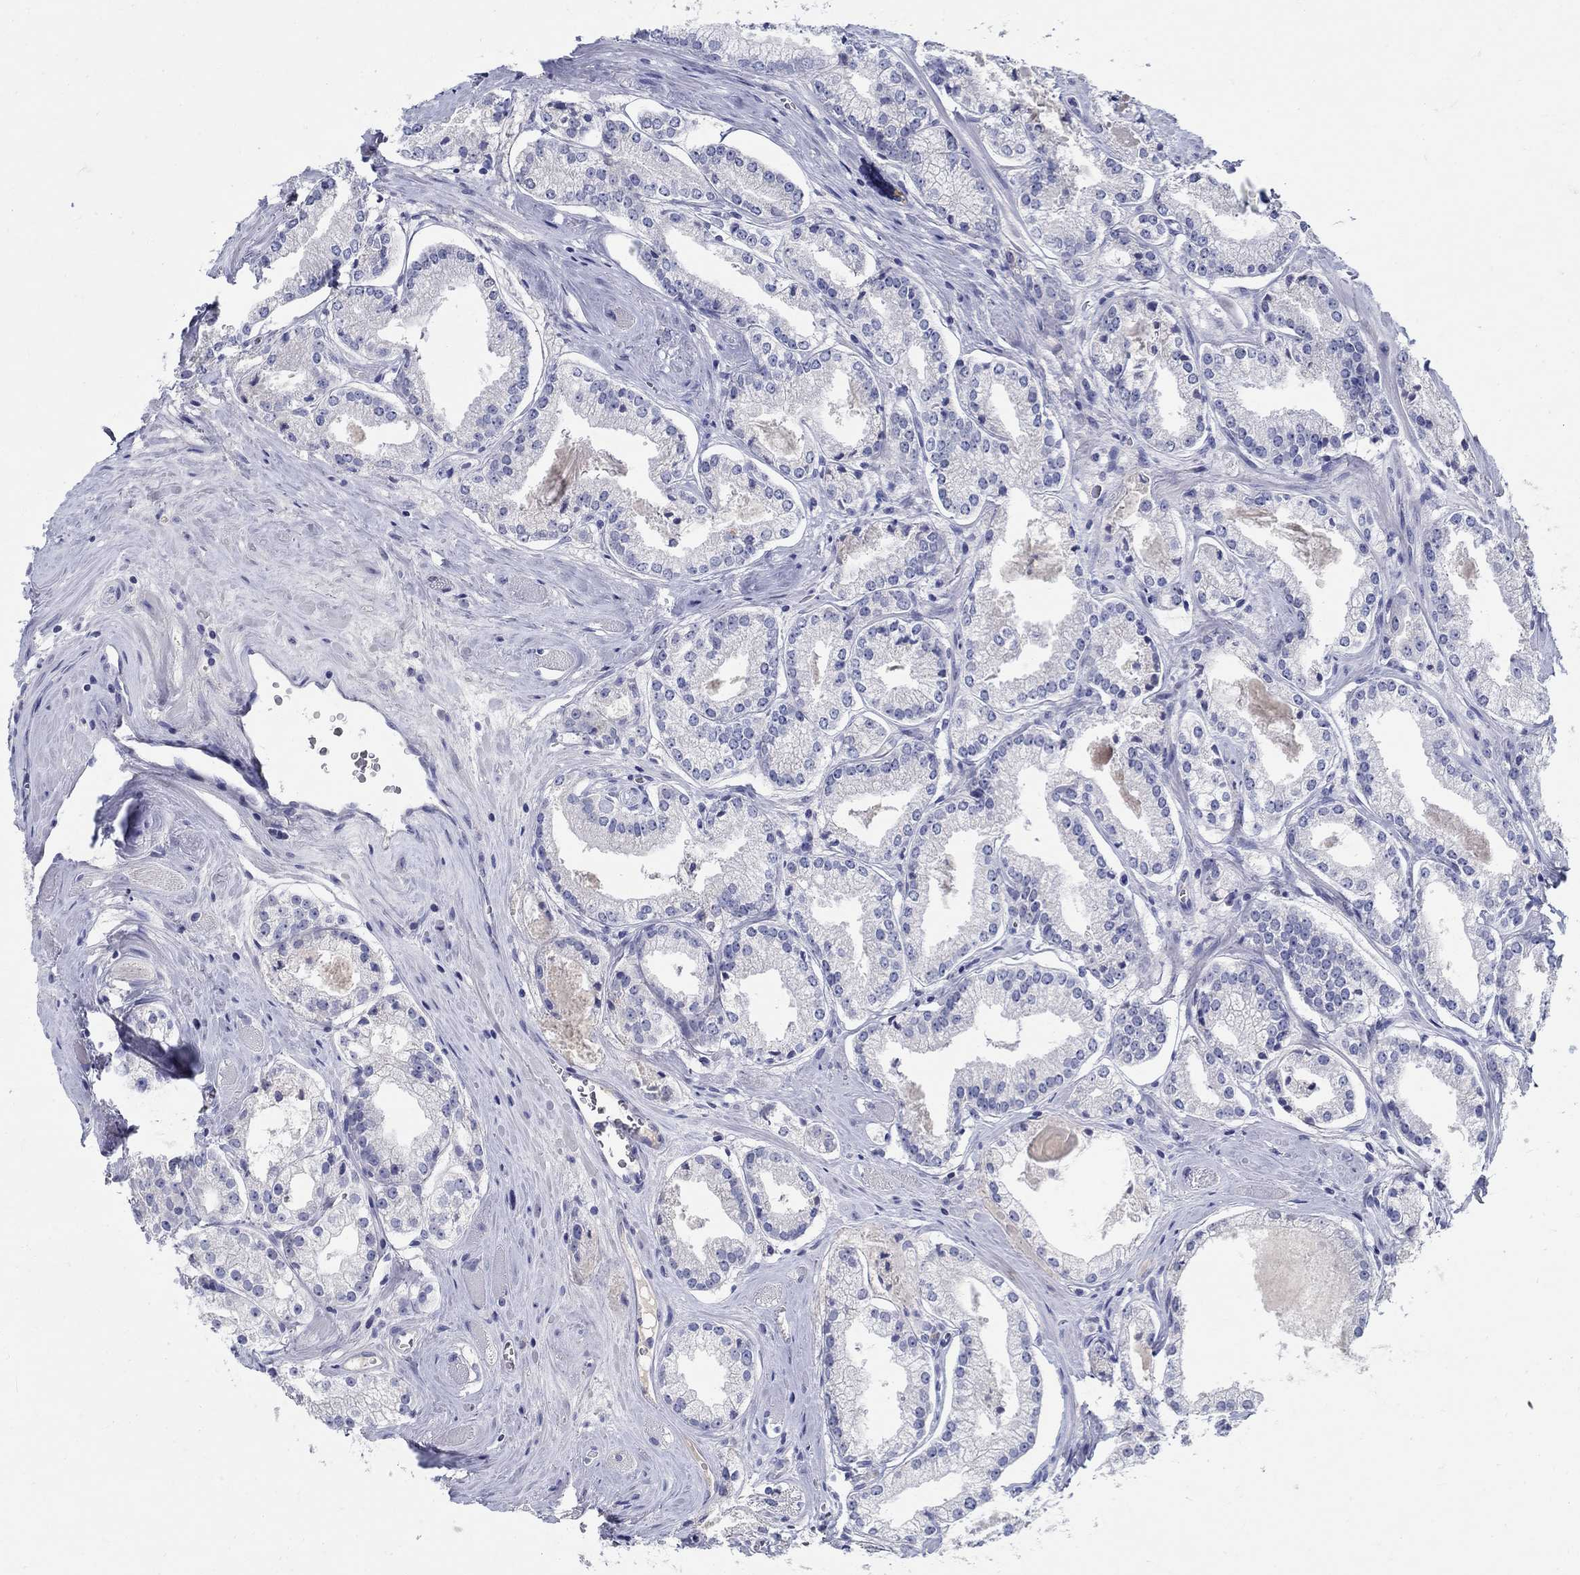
{"staining": {"intensity": "negative", "quantity": "none", "location": "none"}, "tissue": "prostate cancer", "cell_type": "Tumor cells", "image_type": "cancer", "snomed": [{"axis": "morphology", "description": "Adenocarcinoma, NOS"}, {"axis": "topography", "description": "Prostate"}], "caption": "High magnification brightfield microscopy of prostate adenocarcinoma stained with DAB (brown) and counterstained with hematoxylin (blue): tumor cells show no significant staining.", "gene": "CRYGD", "patient": {"sex": "male", "age": 72}}